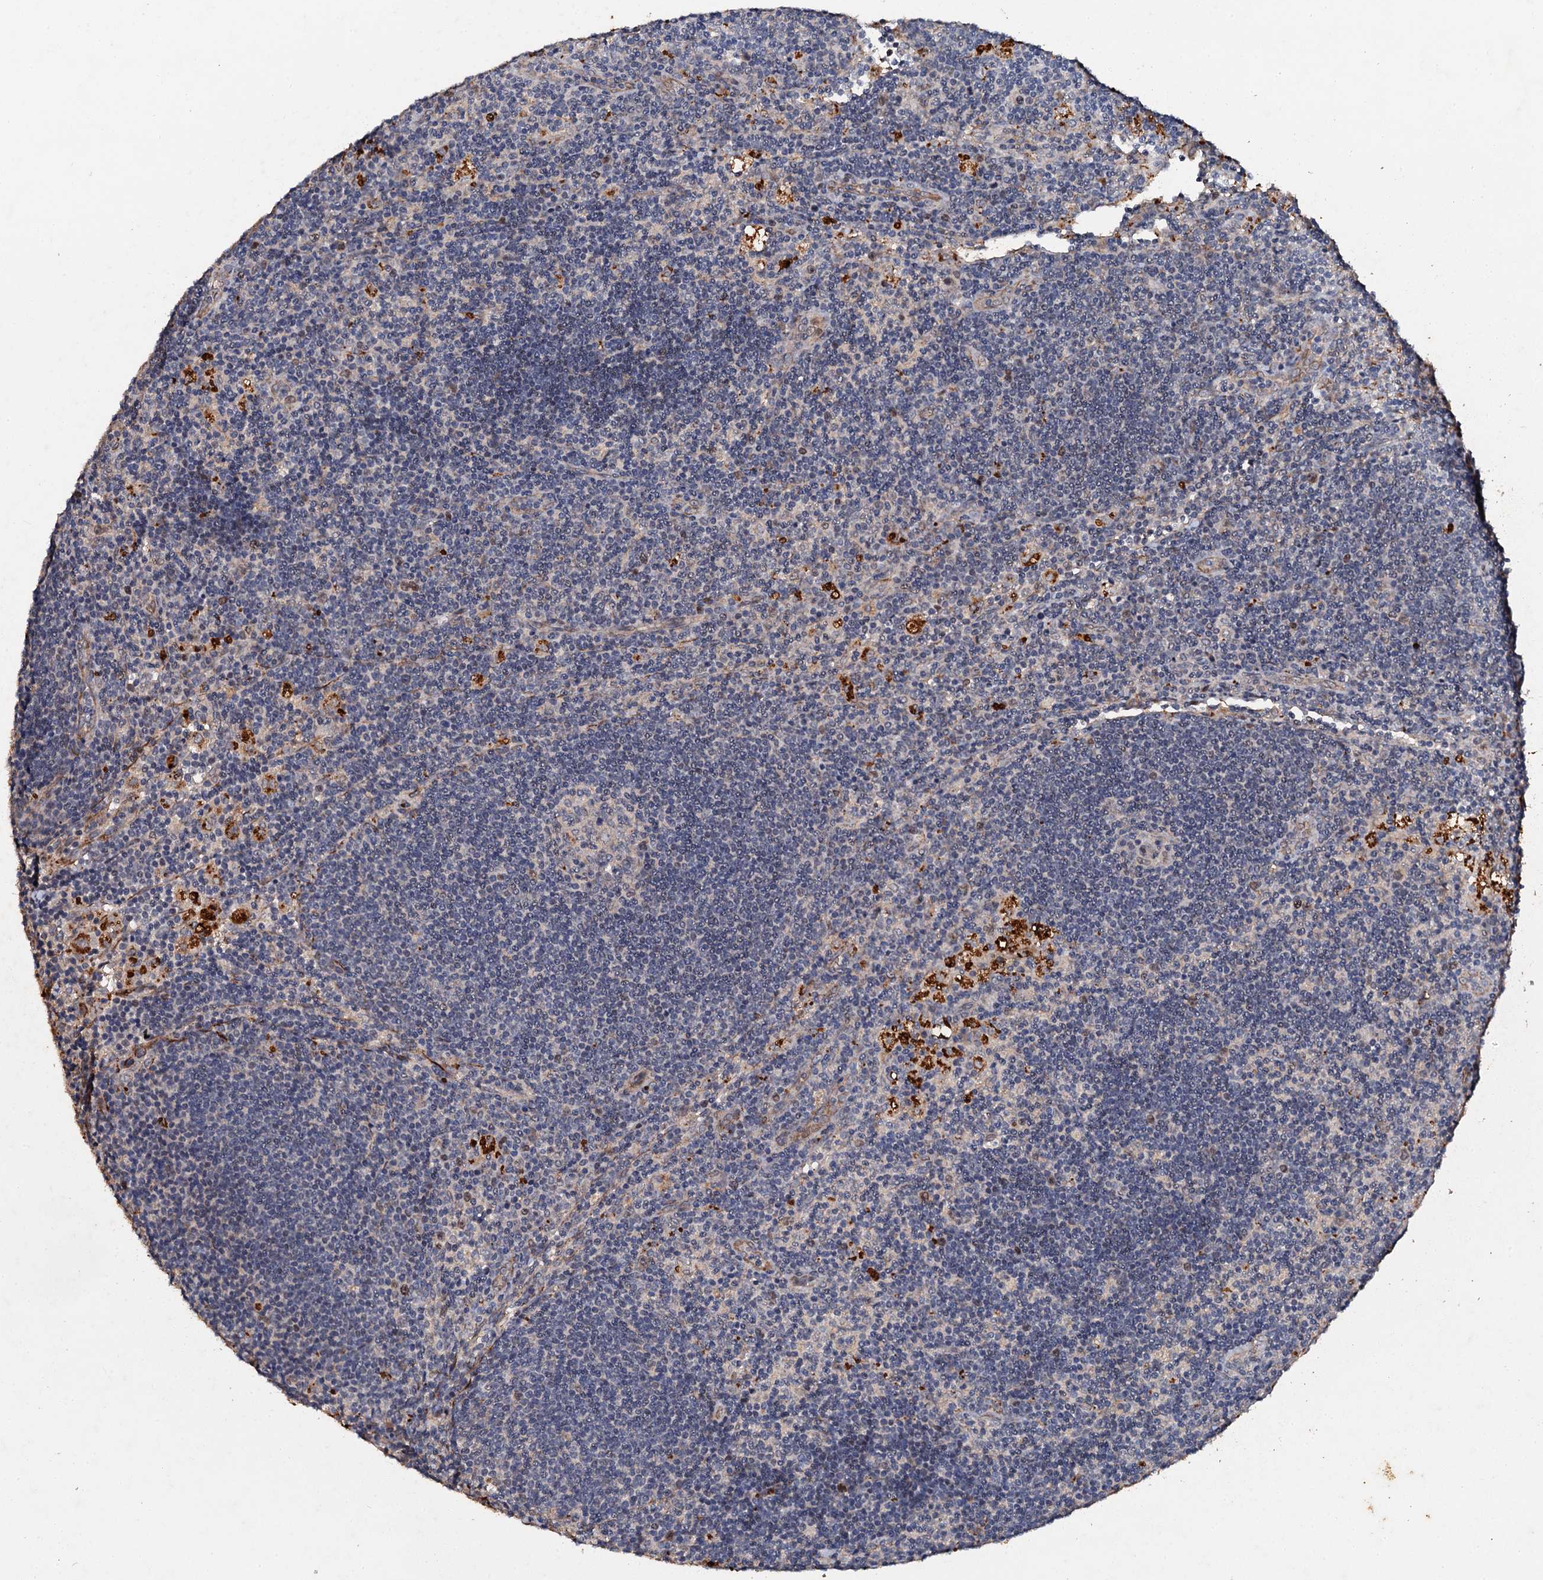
{"staining": {"intensity": "negative", "quantity": "none", "location": "none"}, "tissue": "lymph node", "cell_type": "Germinal center cells", "image_type": "normal", "snomed": [{"axis": "morphology", "description": "Normal tissue, NOS"}, {"axis": "topography", "description": "Lymph node"}], "caption": "DAB immunohistochemical staining of benign lymph node reveals no significant positivity in germinal center cells.", "gene": "ADAMTS10", "patient": {"sex": "male", "age": 24}}